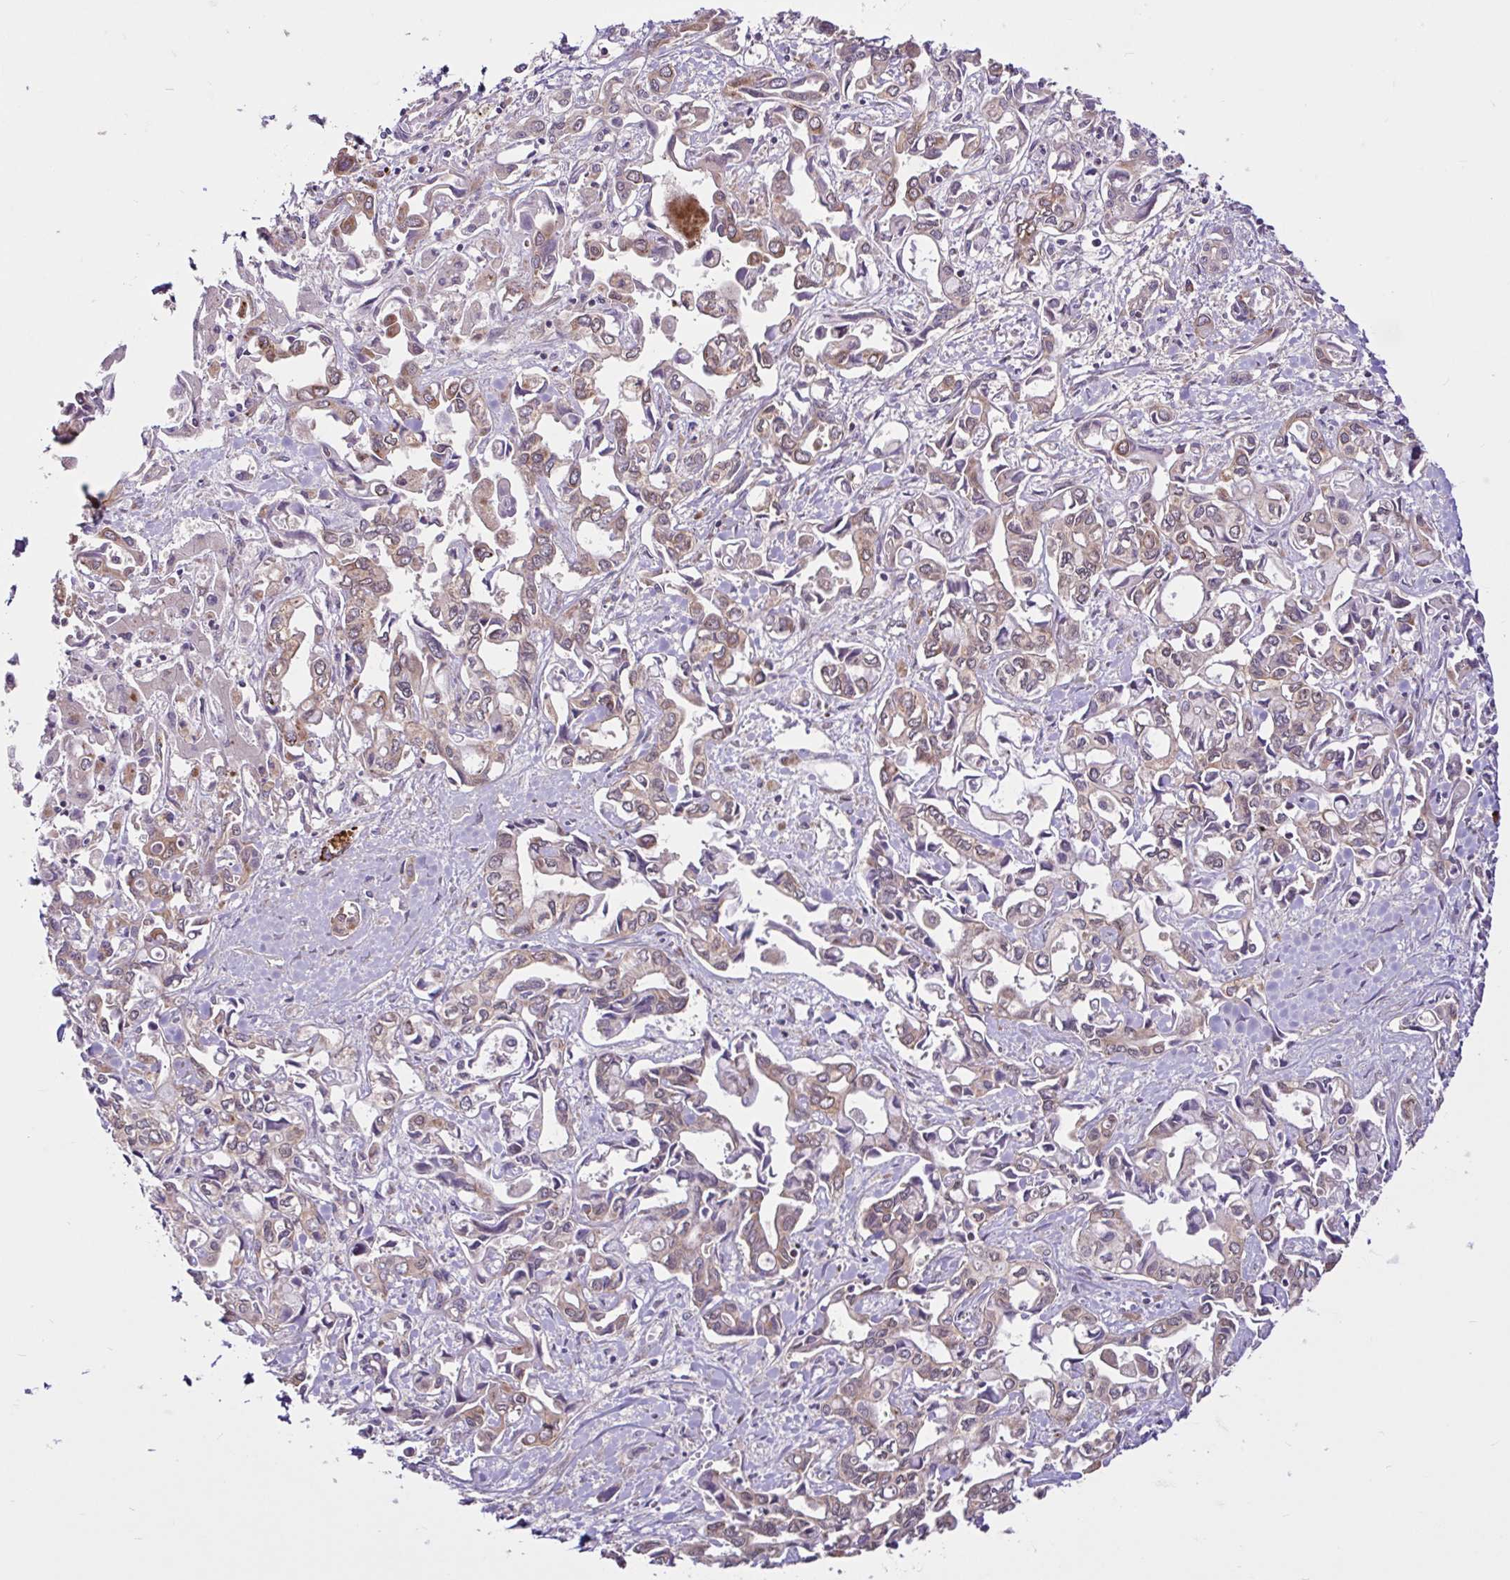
{"staining": {"intensity": "weak", "quantity": ">75%", "location": "cytoplasmic/membranous"}, "tissue": "liver cancer", "cell_type": "Tumor cells", "image_type": "cancer", "snomed": [{"axis": "morphology", "description": "Cholangiocarcinoma"}, {"axis": "topography", "description": "Liver"}], "caption": "The histopathology image exhibits immunohistochemical staining of liver cancer. There is weak cytoplasmic/membranous expression is identified in about >75% of tumor cells.", "gene": "NTPCR", "patient": {"sex": "female", "age": 64}}